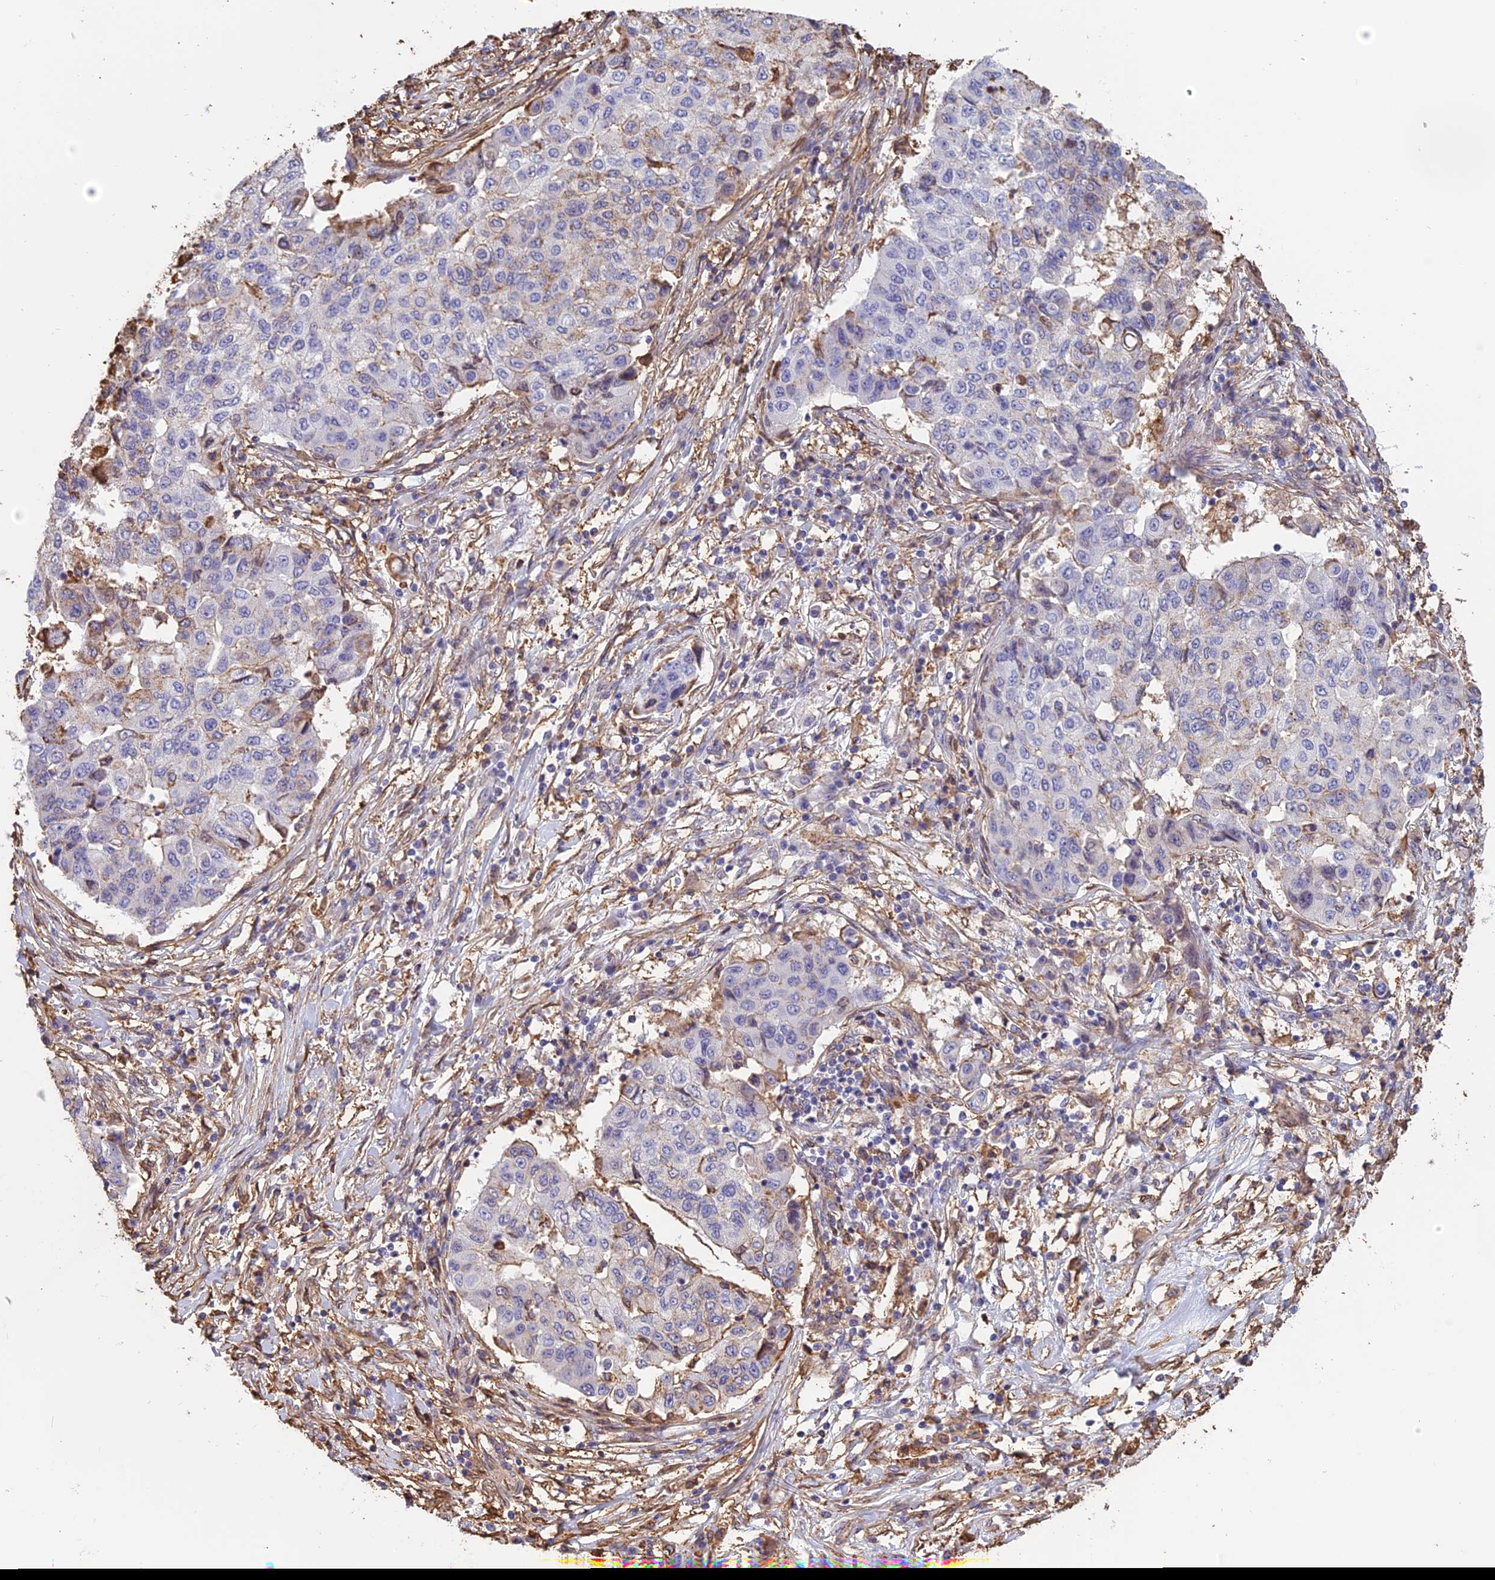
{"staining": {"intensity": "negative", "quantity": "none", "location": "none"}, "tissue": "lung cancer", "cell_type": "Tumor cells", "image_type": "cancer", "snomed": [{"axis": "morphology", "description": "Squamous cell carcinoma, NOS"}, {"axis": "topography", "description": "Lung"}], "caption": "Immunohistochemical staining of human lung cancer demonstrates no significant positivity in tumor cells.", "gene": "TMEM255B", "patient": {"sex": "male", "age": 74}}